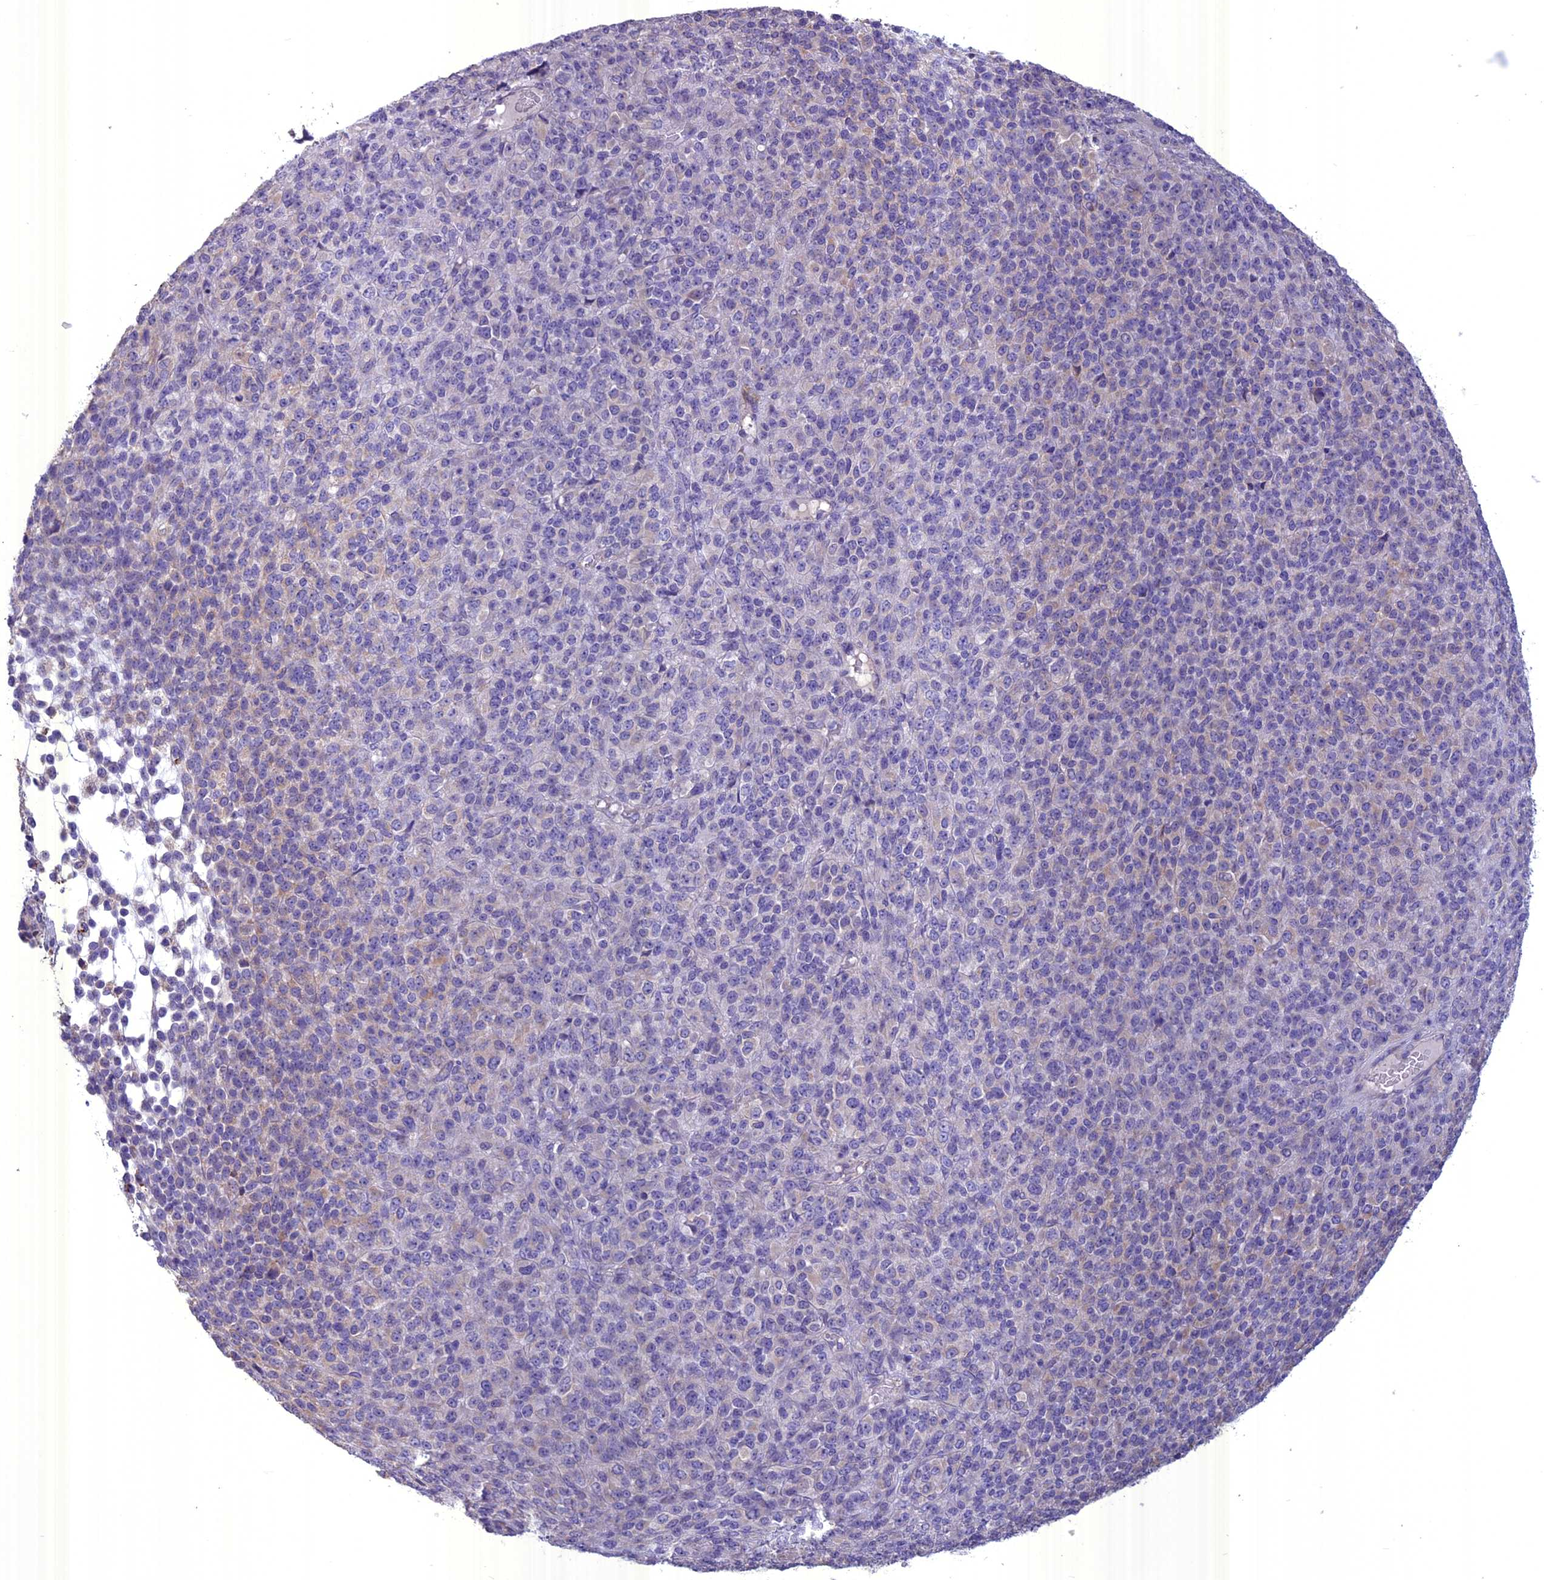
{"staining": {"intensity": "negative", "quantity": "none", "location": "none"}, "tissue": "melanoma", "cell_type": "Tumor cells", "image_type": "cancer", "snomed": [{"axis": "morphology", "description": "Malignant melanoma, Metastatic site"}, {"axis": "topography", "description": "Brain"}], "caption": "Tumor cells show no significant staining in malignant melanoma (metastatic site). (Brightfield microscopy of DAB immunohistochemistry (IHC) at high magnification).", "gene": "SPHKAP", "patient": {"sex": "female", "age": 56}}